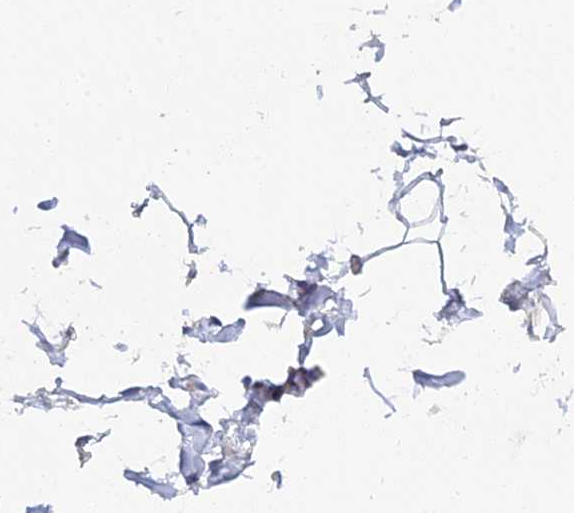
{"staining": {"intensity": "negative", "quantity": "none", "location": "none"}, "tissue": "adipose tissue", "cell_type": "Adipocytes", "image_type": "normal", "snomed": [{"axis": "morphology", "description": "Normal tissue, NOS"}, {"axis": "topography", "description": "Gallbladder"}, {"axis": "topography", "description": "Peripheral nerve tissue"}], "caption": "Immunohistochemical staining of benign human adipose tissue reveals no significant positivity in adipocytes.", "gene": "PCDHA8", "patient": {"sex": "male", "age": 38}}